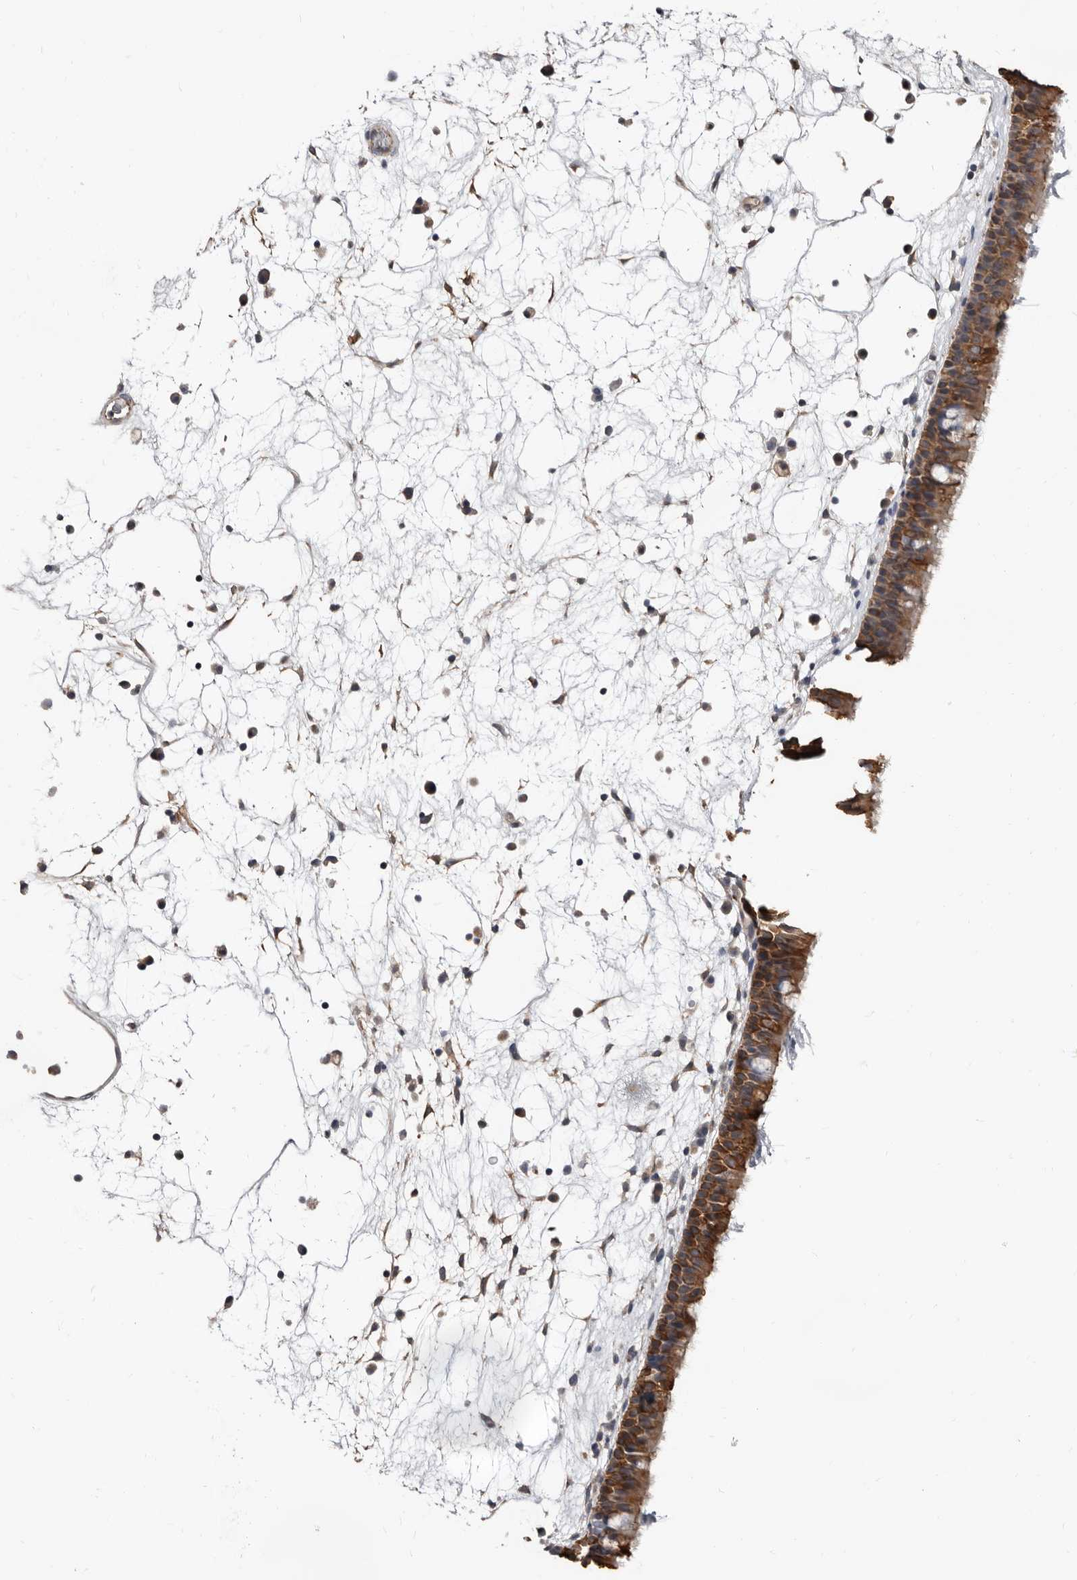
{"staining": {"intensity": "strong", "quantity": ">75%", "location": "cytoplasmic/membranous"}, "tissue": "nasopharynx", "cell_type": "Respiratory epithelial cells", "image_type": "normal", "snomed": [{"axis": "morphology", "description": "Normal tissue, NOS"}, {"axis": "morphology", "description": "Inflammation, NOS"}, {"axis": "morphology", "description": "Malignant melanoma, Metastatic site"}, {"axis": "topography", "description": "Nasopharynx"}], "caption": "IHC of normal human nasopharynx displays high levels of strong cytoplasmic/membranous staining in about >75% of respiratory epithelial cells.", "gene": "MRPL18", "patient": {"sex": "male", "age": 70}}